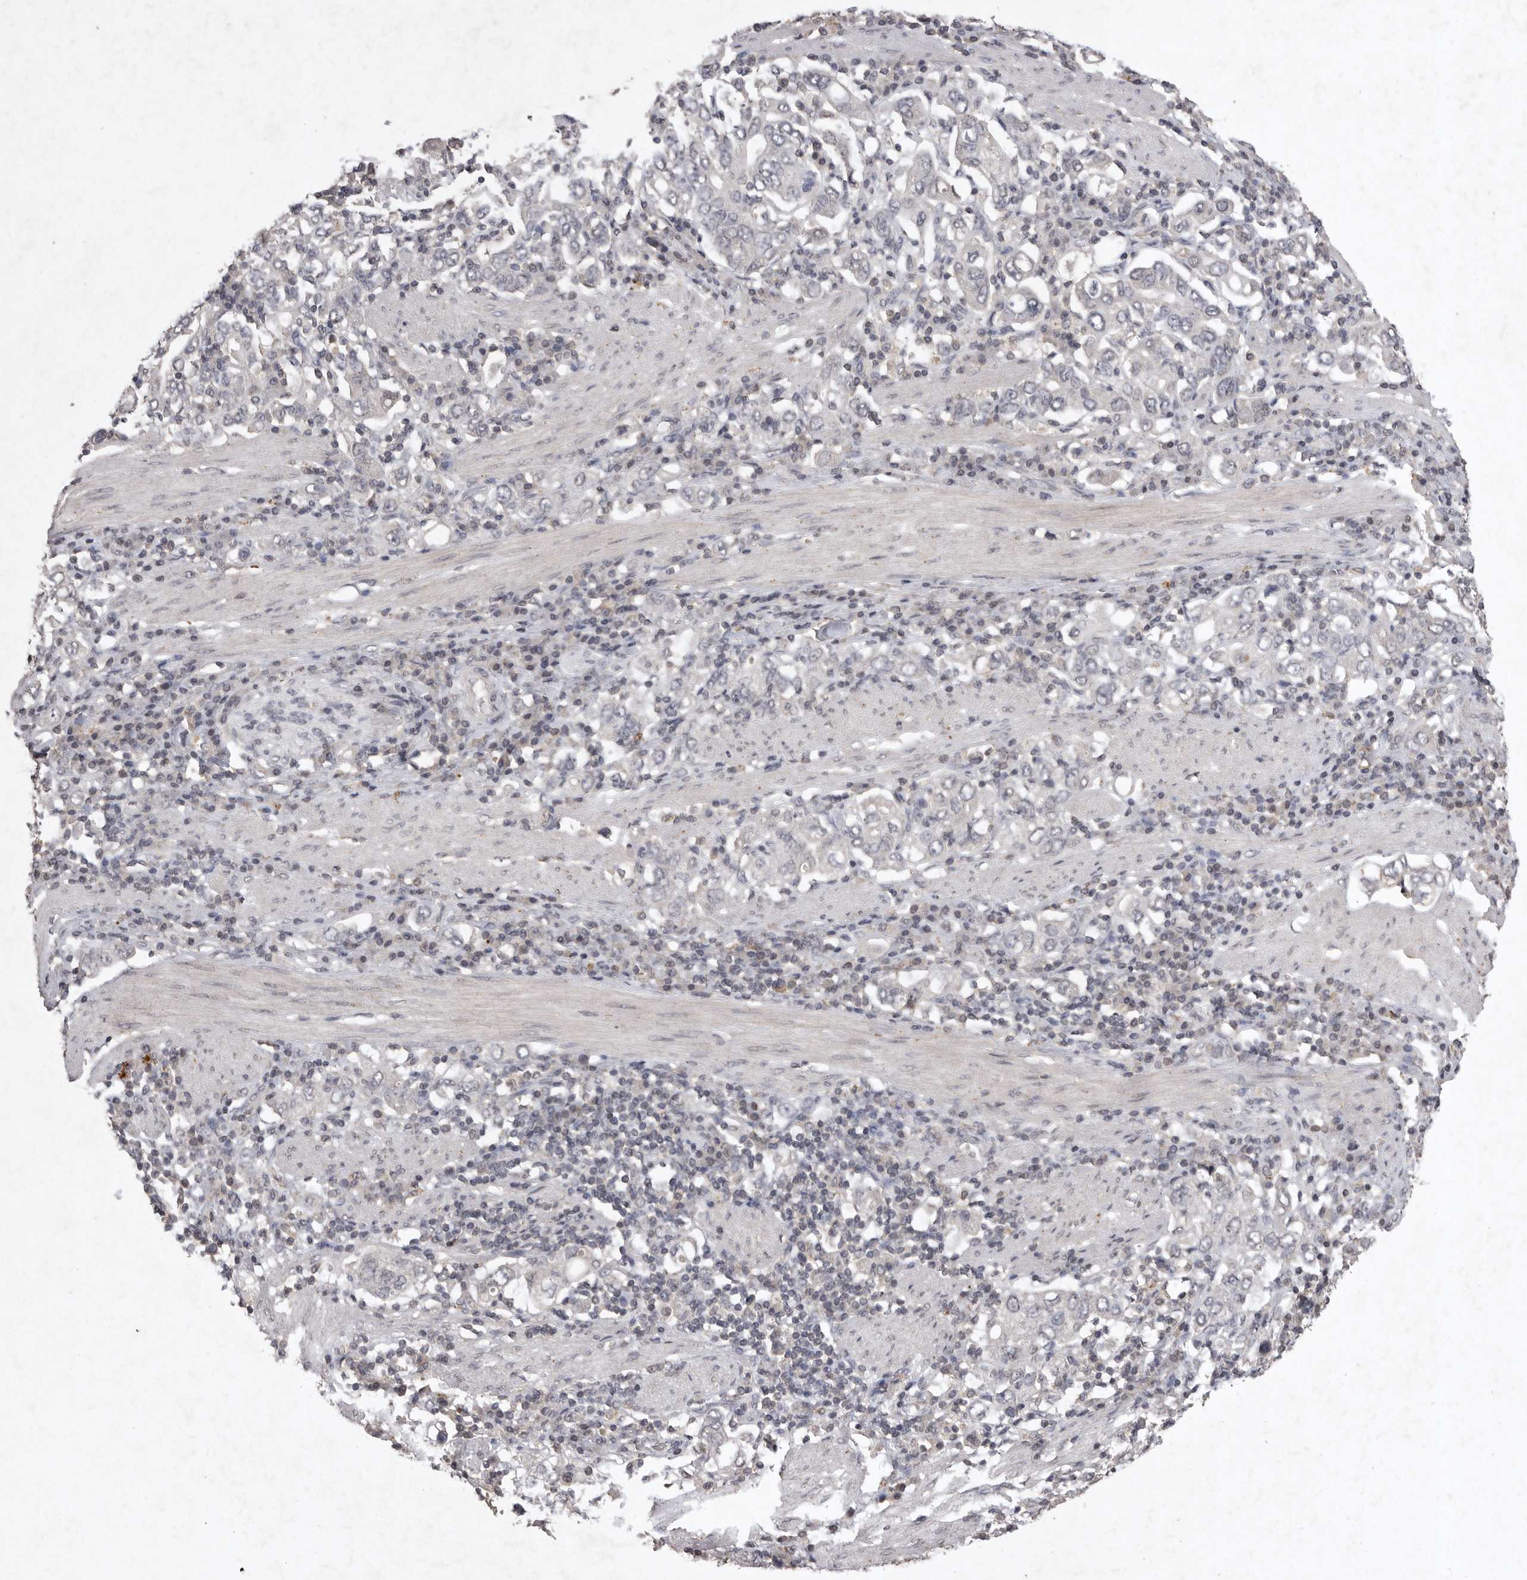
{"staining": {"intensity": "negative", "quantity": "none", "location": "none"}, "tissue": "stomach cancer", "cell_type": "Tumor cells", "image_type": "cancer", "snomed": [{"axis": "morphology", "description": "Adenocarcinoma, NOS"}, {"axis": "topography", "description": "Stomach, upper"}], "caption": "Human stomach cancer stained for a protein using IHC displays no staining in tumor cells.", "gene": "APLNR", "patient": {"sex": "male", "age": 62}}